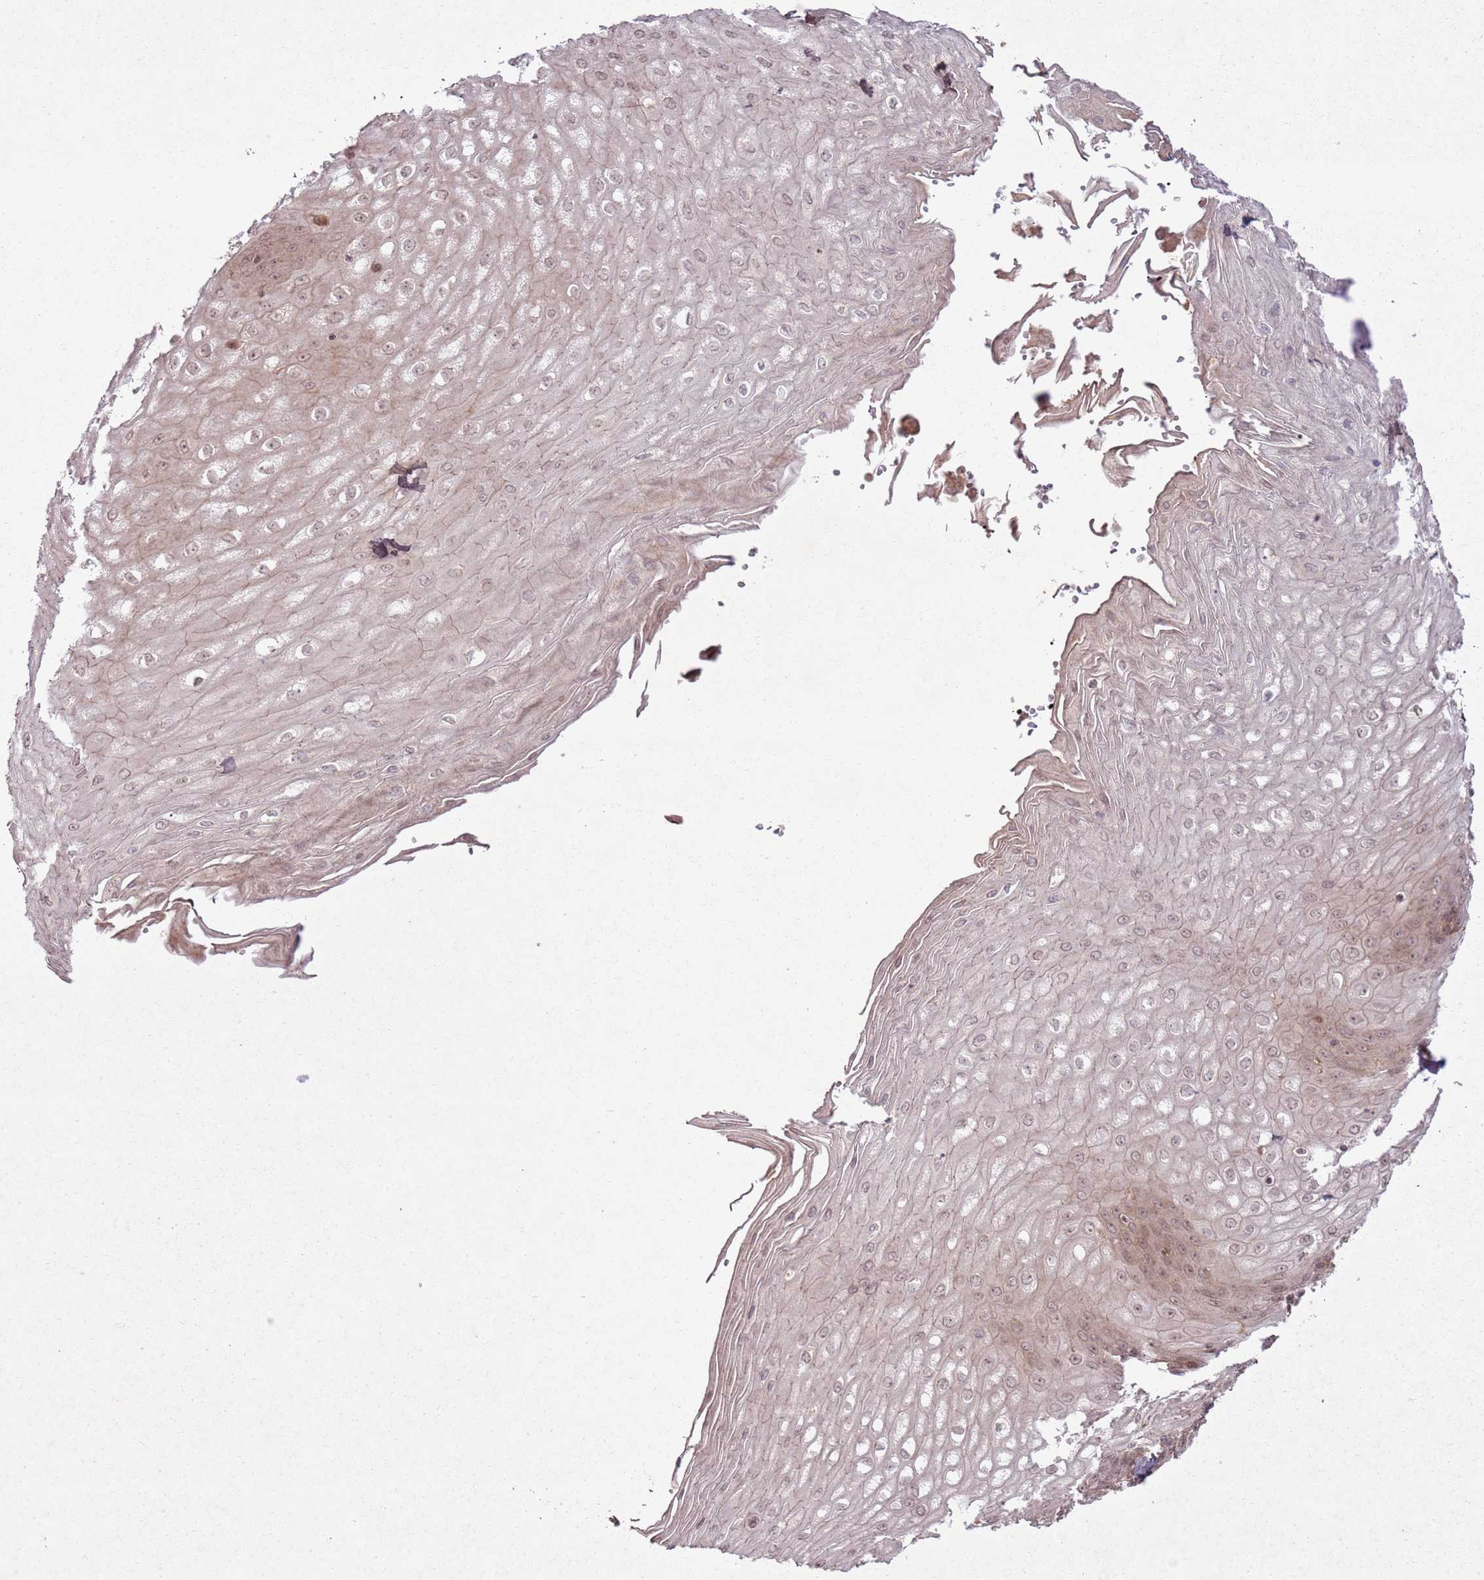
{"staining": {"intensity": "moderate", "quantity": "25%-75%", "location": "cytoplasmic/membranous,nuclear"}, "tissue": "esophagus", "cell_type": "Squamous epithelial cells", "image_type": "normal", "snomed": [{"axis": "morphology", "description": "Normal tissue, NOS"}, {"axis": "topography", "description": "Esophagus"}], "caption": "Immunohistochemistry (IHC) micrograph of normal esophagus: human esophagus stained using immunohistochemistry (IHC) demonstrates medium levels of moderate protein expression localized specifically in the cytoplasmic/membranous,nuclear of squamous epithelial cells, appearing as a cytoplasmic/membranous,nuclear brown color.", "gene": "ZNF623", "patient": {"sex": "male", "age": 60}}